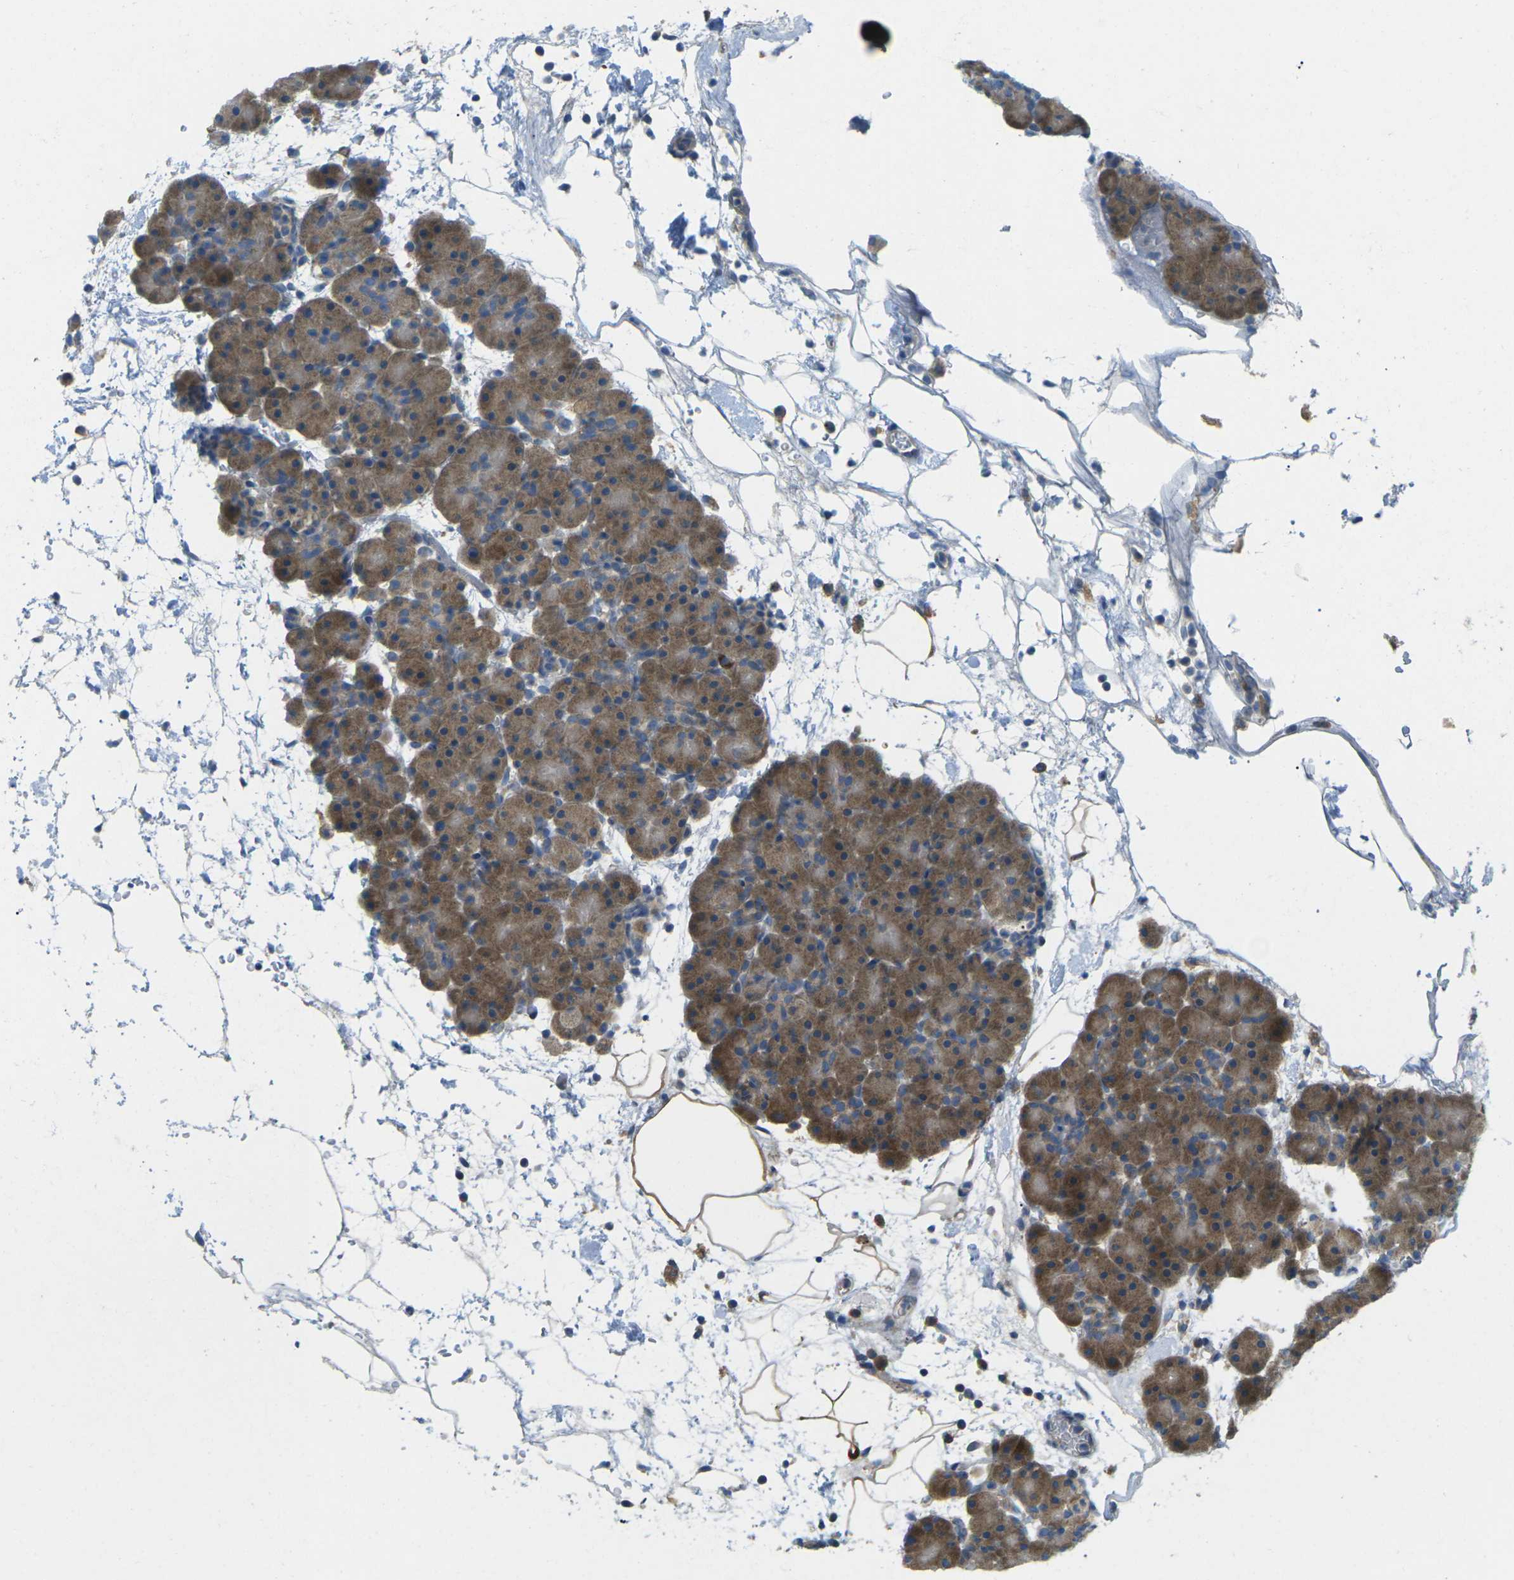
{"staining": {"intensity": "moderate", "quantity": ">75%", "location": "cytoplasmic/membranous"}, "tissue": "pancreas", "cell_type": "Exocrine glandular cells", "image_type": "normal", "snomed": [{"axis": "morphology", "description": "Normal tissue, NOS"}, {"axis": "topography", "description": "Pancreas"}], "caption": "This is a micrograph of IHC staining of benign pancreas, which shows moderate positivity in the cytoplasmic/membranous of exocrine glandular cells.", "gene": "MYLK4", "patient": {"sex": "male", "age": 66}}